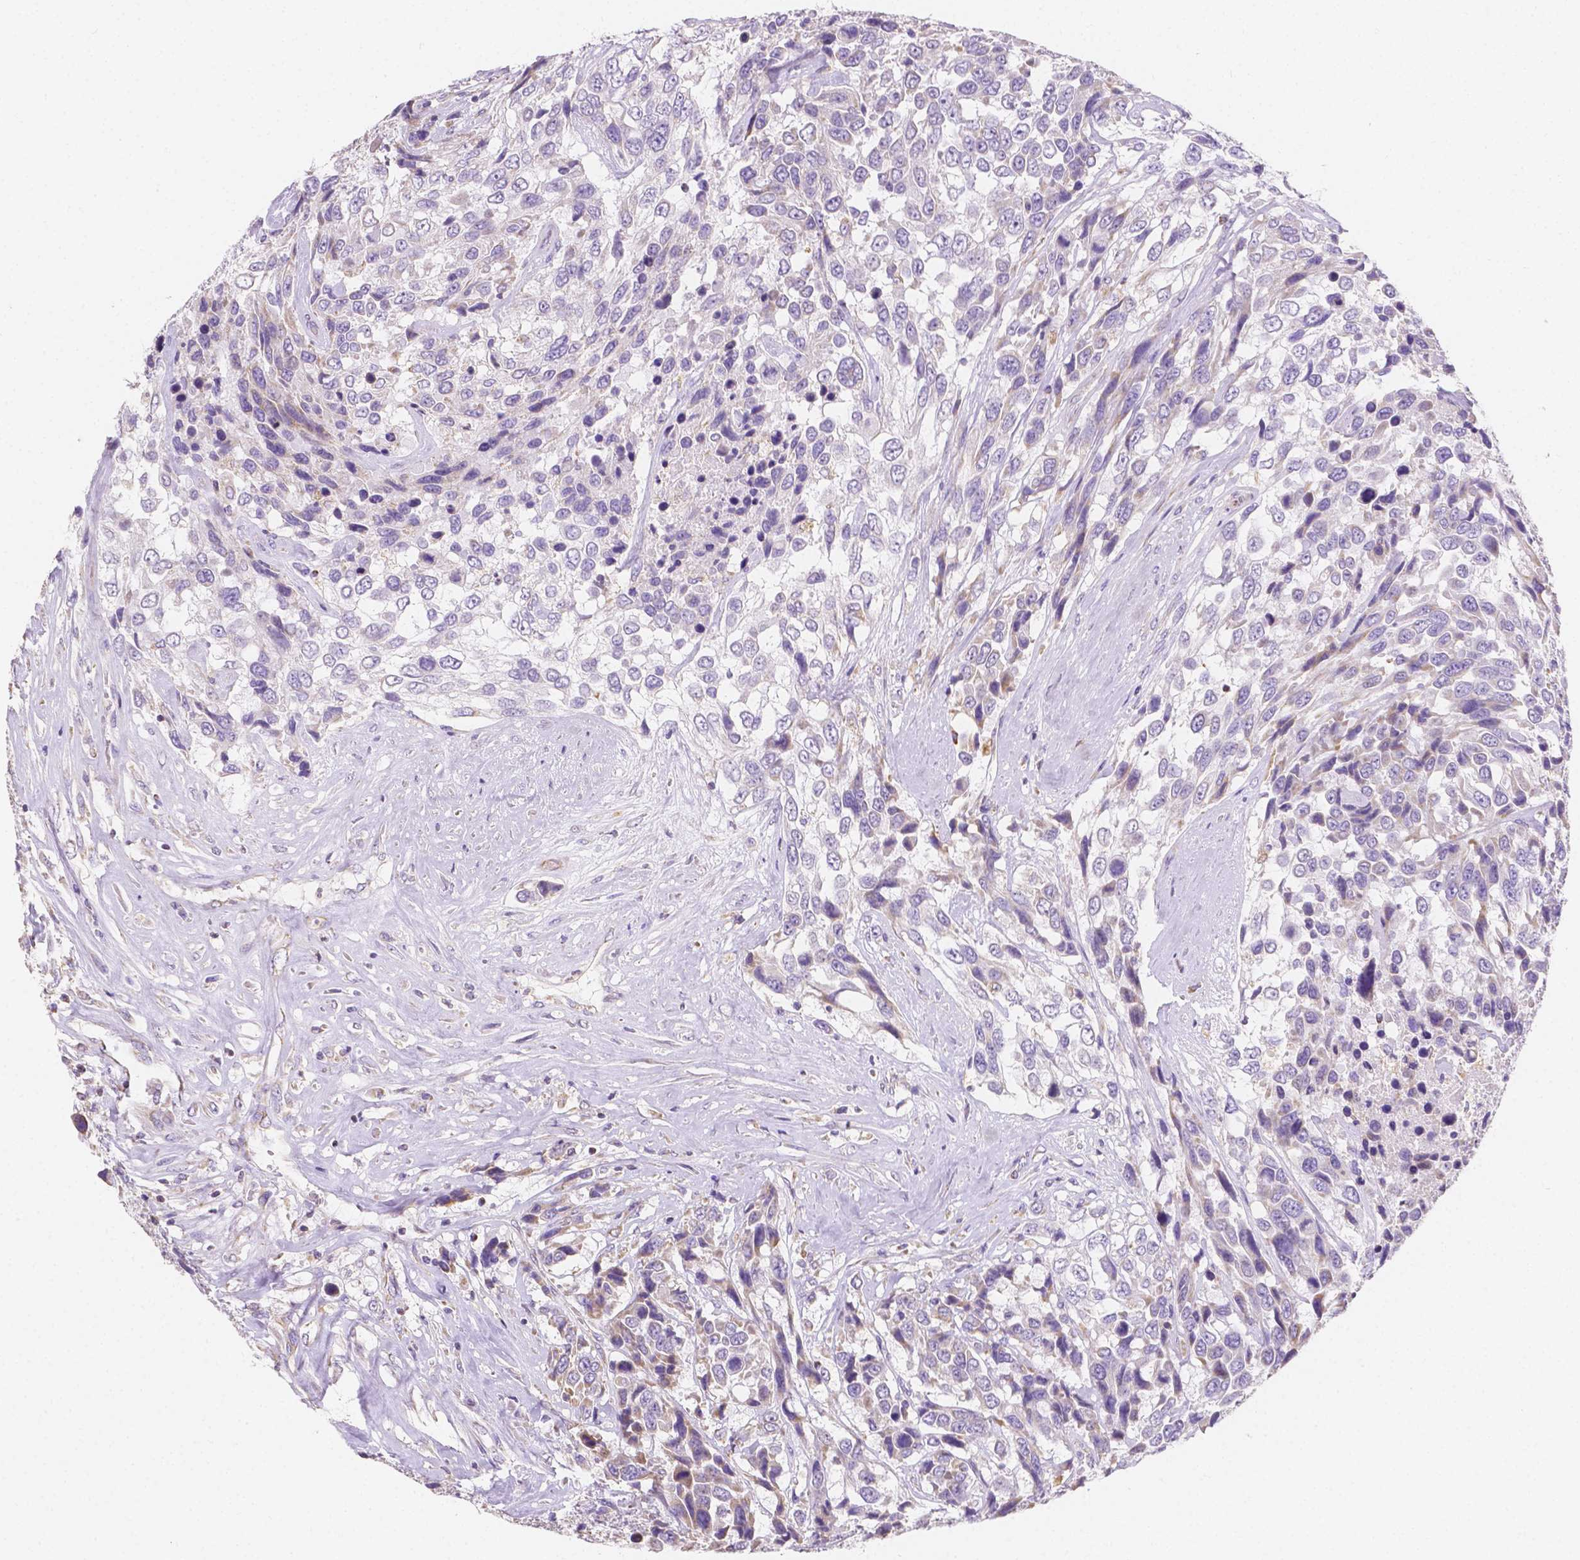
{"staining": {"intensity": "negative", "quantity": "none", "location": "none"}, "tissue": "urothelial cancer", "cell_type": "Tumor cells", "image_type": "cancer", "snomed": [{"axis": "morphology", "description": "Urothelial carcinoma, High grade"}, {"axis": "topography", "description": "Urinary bladder"}], "caption": "Immunohistochemical staining of urothelial carcinoma (high-grade) demonstrates no significant positivity in tumor cells.", "gene": "TMEM130", "patient": {"sex": "female", "age": 70}}